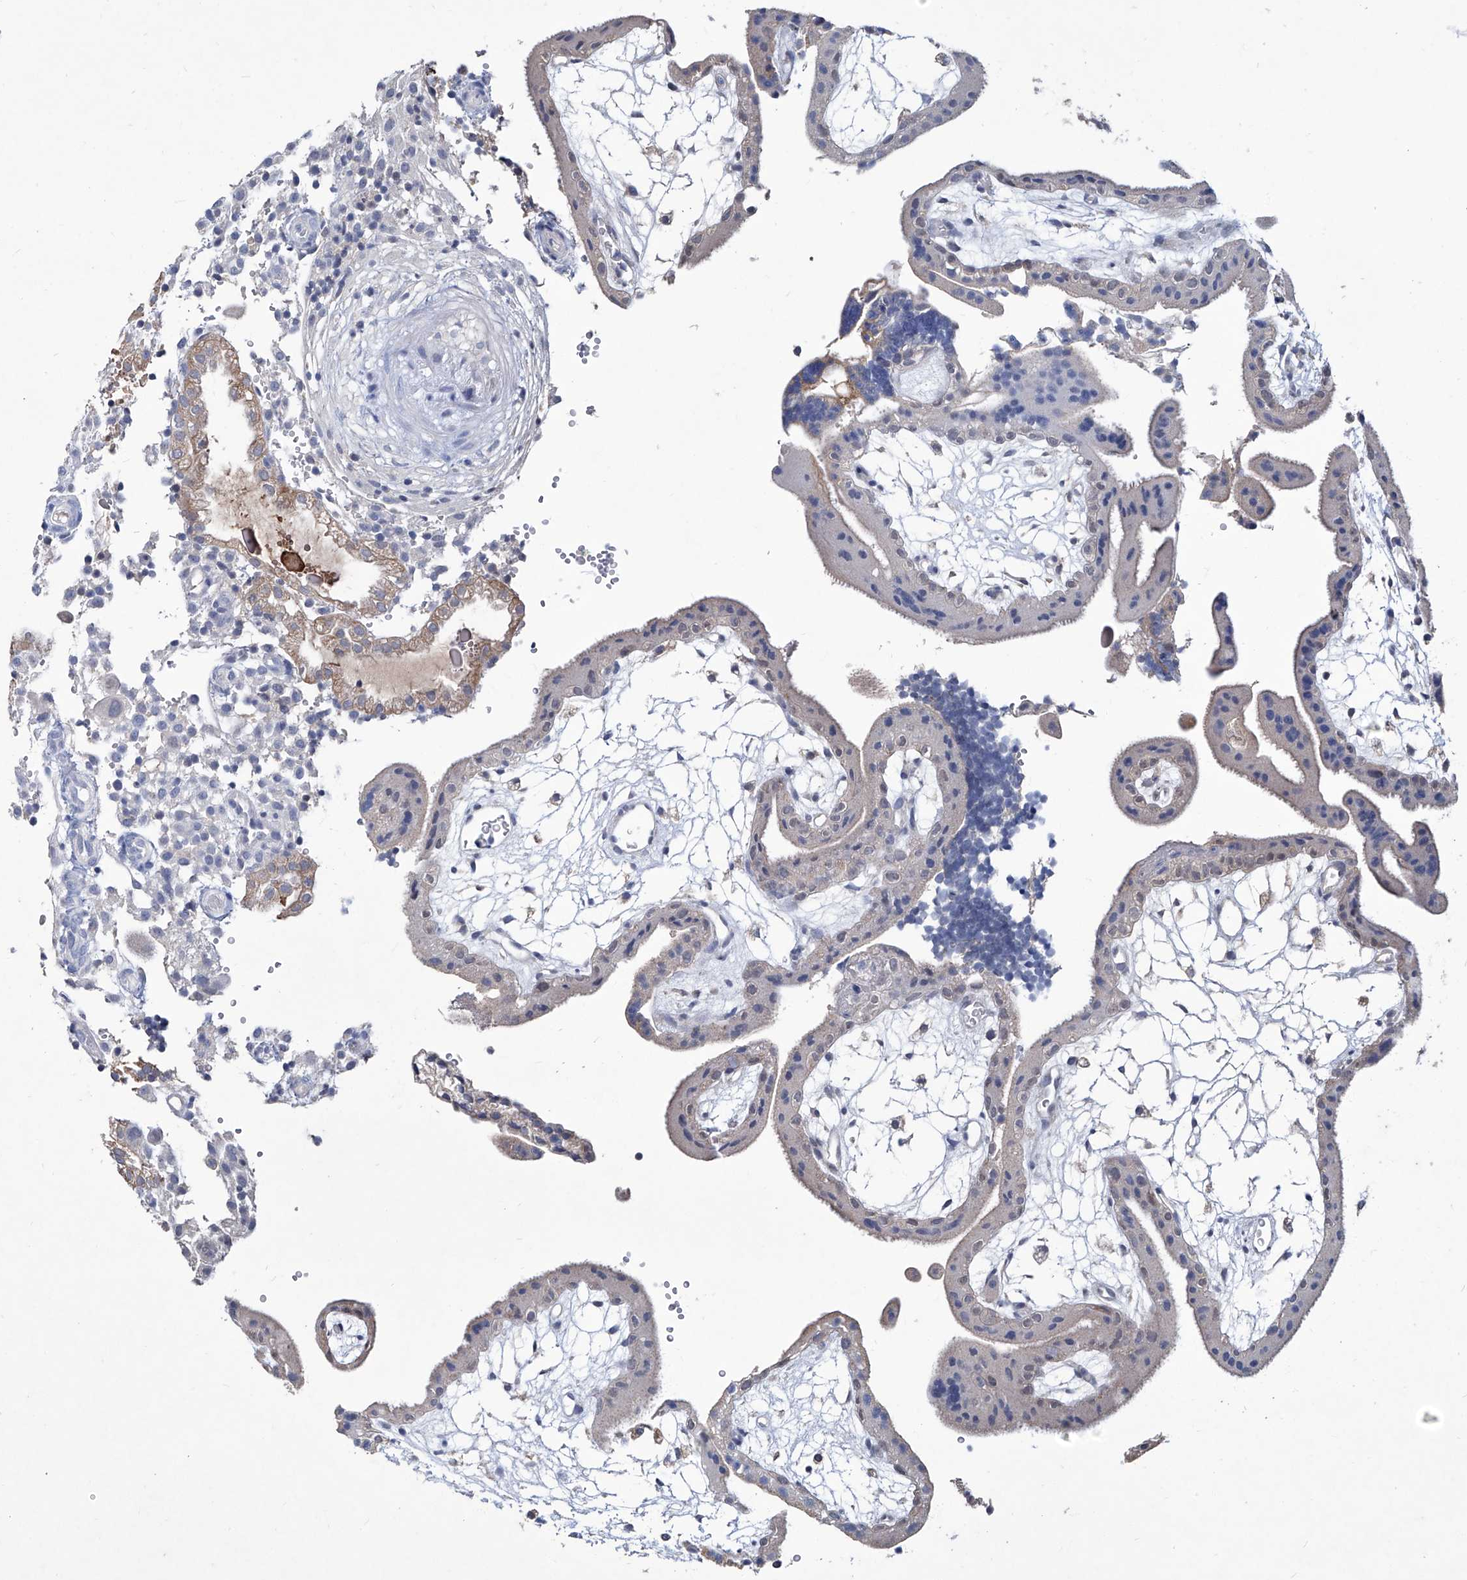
{"staining": {"intensity": "negative", "quantity": "none", "location": "none"}, "tissue": "placenta", "cell_type": "Trophoblastic cells", "image_type": "normal", "snomed": [{"axis": "morphology", "description": "Normal tissue, NOS"}, {"axis": "topography", "description": "Placenta"}], "caption": "High power microscopy histopathology image of an immunohistochemistry photomicrograph of unremarkable placenta, revealing no significant staining in trophoblastic cells.", "gene": "KLHL17", "patient": {"sex": "female", "age": 18}}